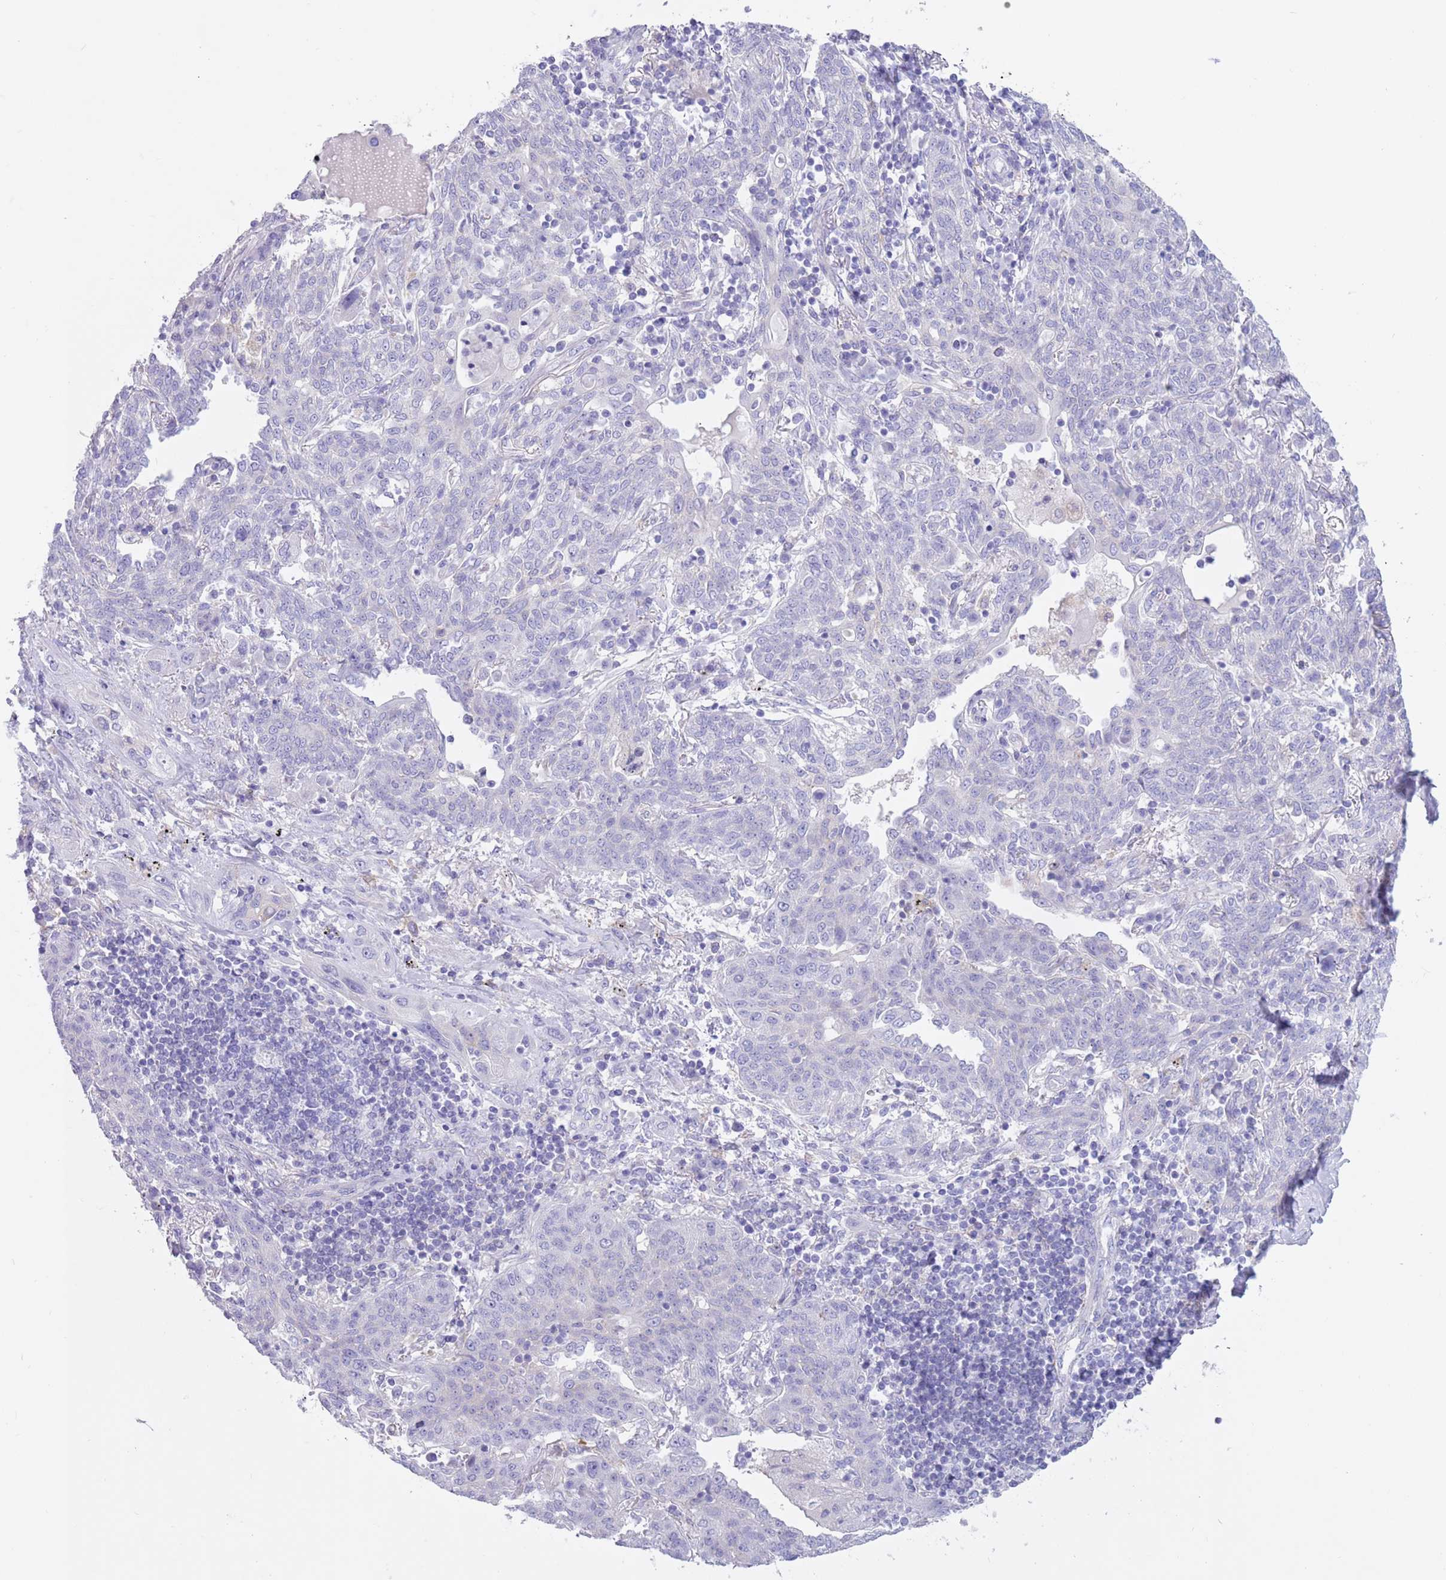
{"staining": {"intensity": "negative", "quantity": "none", "location": "none"}, "tissue": "lung cancer", "cell_type": "Tumor cells", "image_type": "cancer", "snomed": [{"axis": "morphology", "description": "Squamous cell carcinoma, NOS"}, {"axis": "topography", "description": "Lung"}], "caption": "Tumor cells show no significant protein positivity in lung cancer (squamous cell carcinoma).", "gene": "SNX6", "patient": {"sex": "female", "age": 70}}